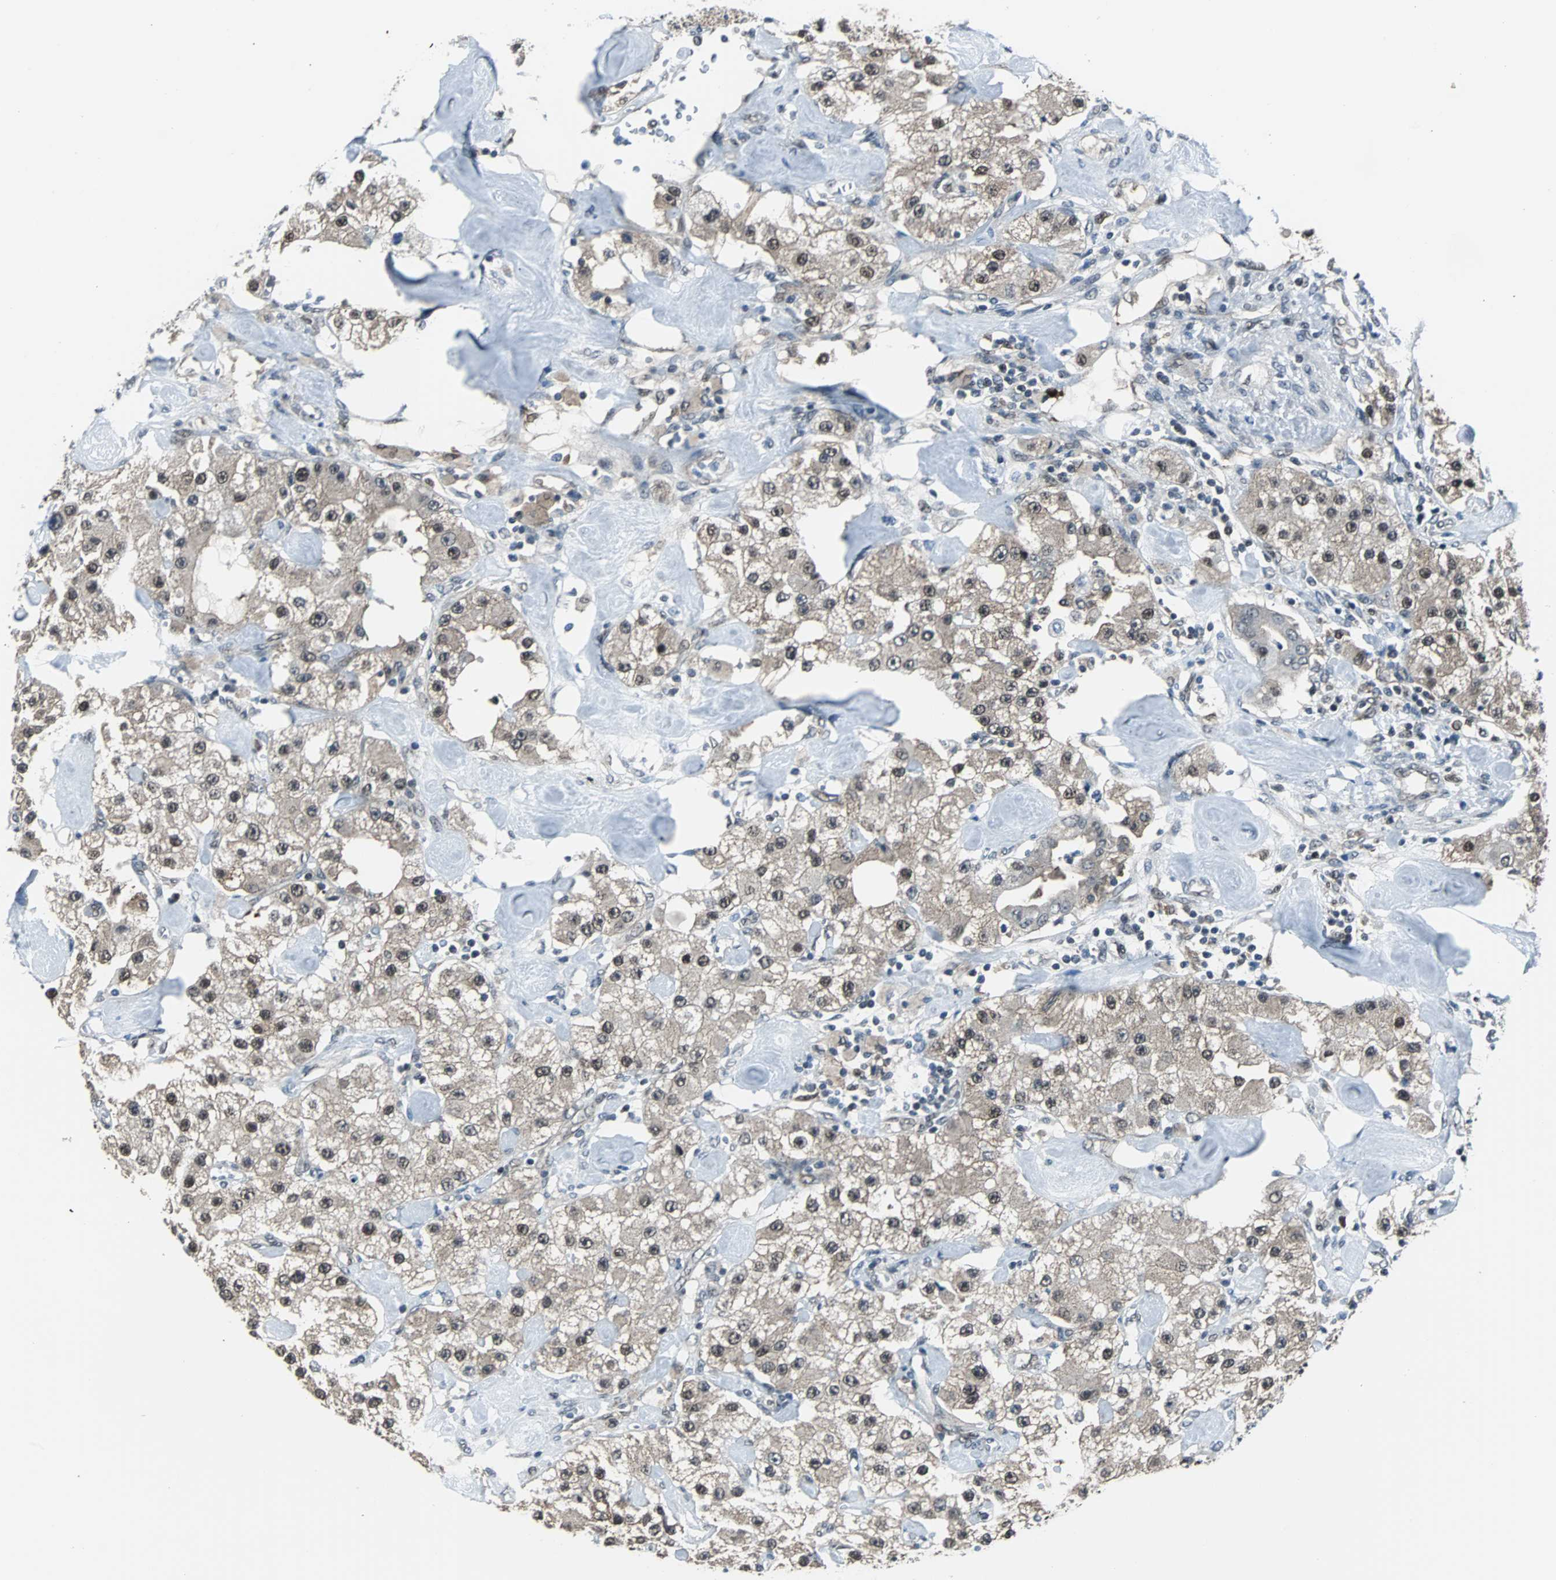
{"staining": {"intensity": "moderate", "quantity": ">75%", "location": "nuclear"}, "tissue": "carcinoid", "cell_type": "Tumor cells", "image_type": "cancer", "snomed": [{"axis": "morphology", "description": "Carcinoid, malignant, NOS"}, {"axis": "topography", "description": "Pancreas"}], "caption": "This is an image of immunohistochemistry staining of carcinoid, which shows moderate expression in the nuclear of tumor cells.", "gene": "VCP", "patient": {"sex": "male", "age": 41}}